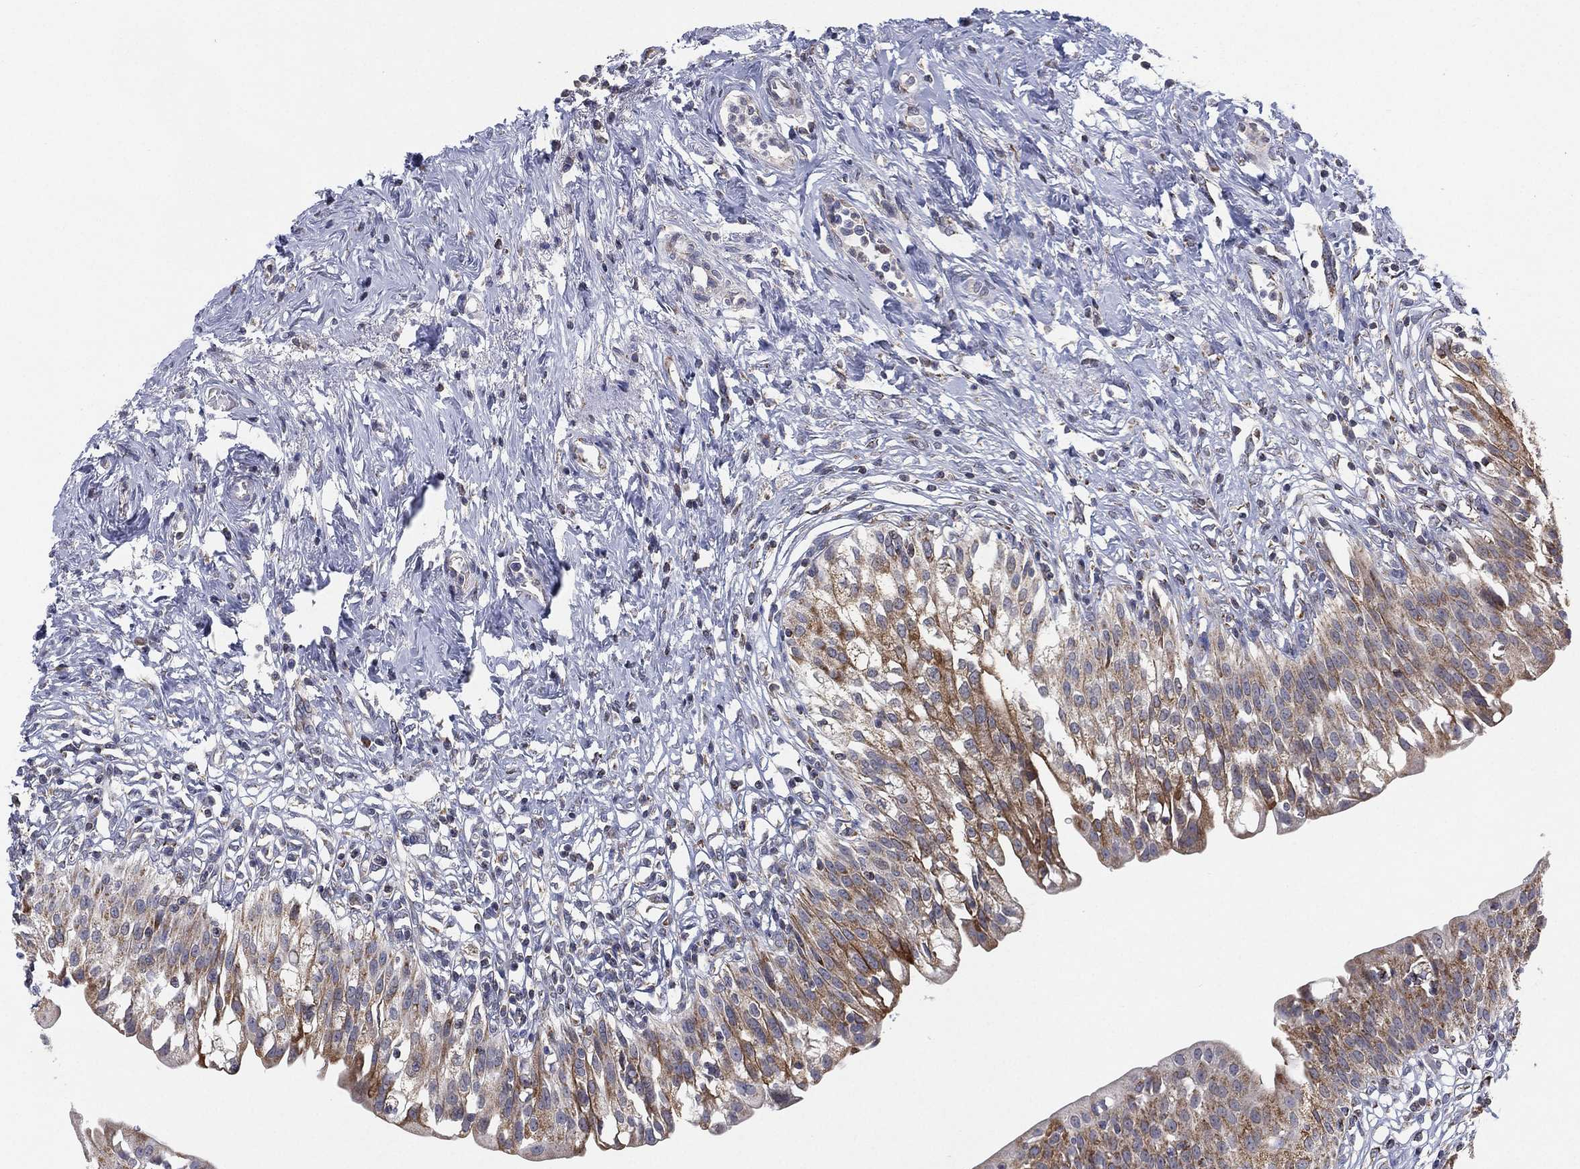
{"staining": {"intensity": "moderate", "quantity": ">75%", "location": "cytoplasmic/membranous"}, "tissue": "urinary bladder", "cell_type": "Urothelial cells", "image_type": "normal", "snomed": [{"axis": "morphology", "description": "Normal tissue, NOS"}, {"axis": "topography", "description": "Urinary bladder"}], "caption": "Protein expression analysis of unremarkable human urinary bladder reveals moderate cytoplasmic/membranous staining in approximately >75% of urothelial cells. (Stains: DAB in brown, nuclei in blue, Microscopy: brightfield microscopy at high magnification).", "gene": "PSMG4", "patient": {"sex": "male", "age": 76}}